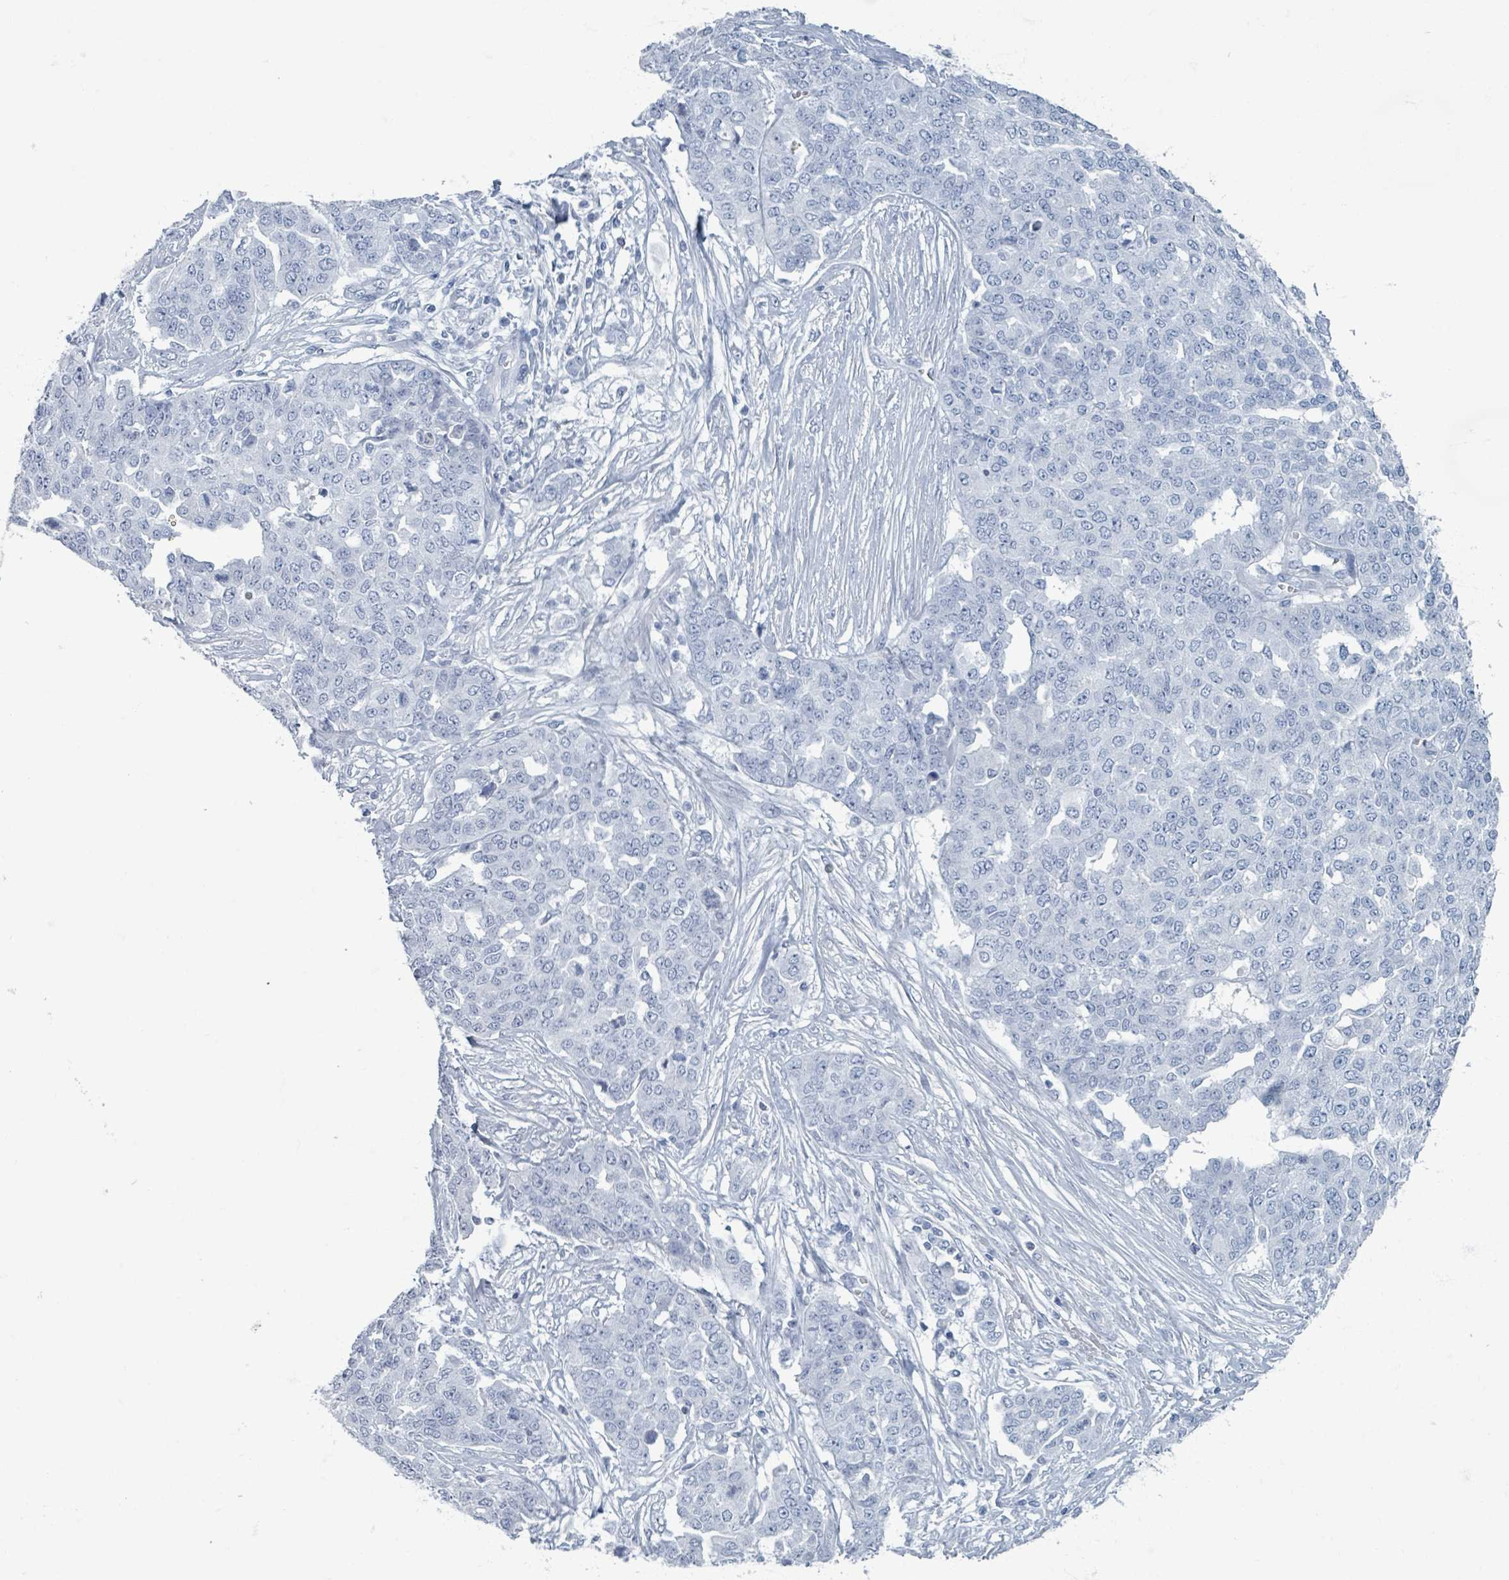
{"staining": {"intensity": "negative", "quantity": "none", "location": "none"}, "tissue": "ovarian cancer", "cell_type": "Tumor cells", "image_type": "cancer", "snomed": [{"axis": "morphology", "description": "Cystadenocarcinoma, serous, NOS"}, {"axis": "topography", "description": "Soft tissue"}, {"axis": "topography", "description": "Ovary"}], "caption": "DAB (3,3'-diaminobenzidine) immunohistochemical staining of ovarian cancer shows no significant staining in tumor cells.", "gene": "TAS2R1", "patient": {"sex": "female", "age": 57}}